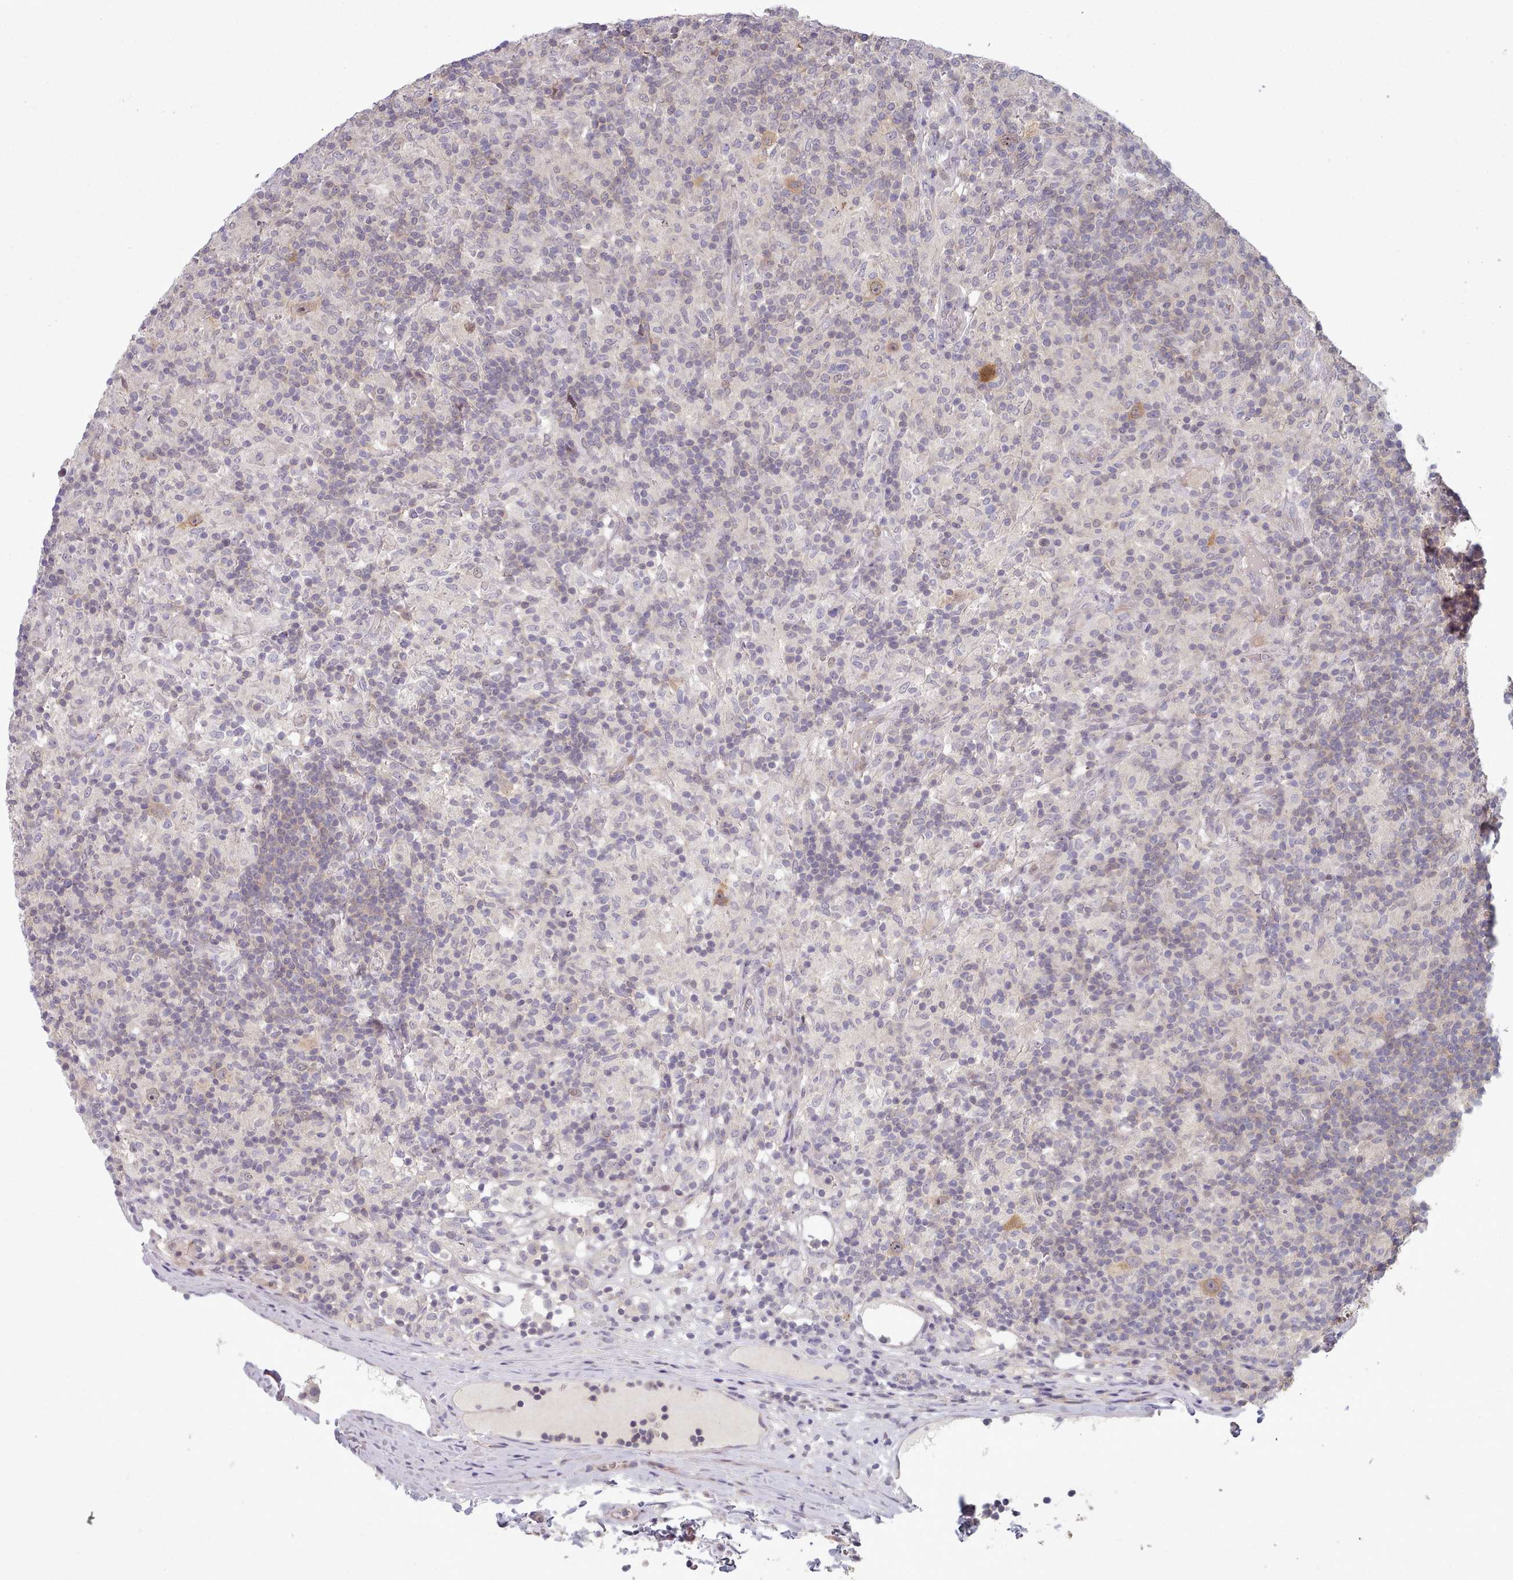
{"staining": {"intensity": "moderate", "quantity": "25%-75%", "location": "cytoplasmic/membranous"}, "tissue": "lymphoma", "cell_type": "Tumor cells", "image_type": "cancer", "snomed": [{"axis": "morphology", "description": "Hodgkin's disease, NOS"}, {"axis": "topography", "description": "Lymph node"}], "caption": "Protein analysis of lymphoma tissue shows moderate cytoplasmic/membranous staining in about 25%-75% of tumor cells. The protein is stained brown, and the nuclei are stained in blue (DAB (3,3'-diaminobenzidine) IHC with brightfield microscopy, high magnification).", "gene": "CLNS1A", "patient": {"sex": "male", "age": 70}}